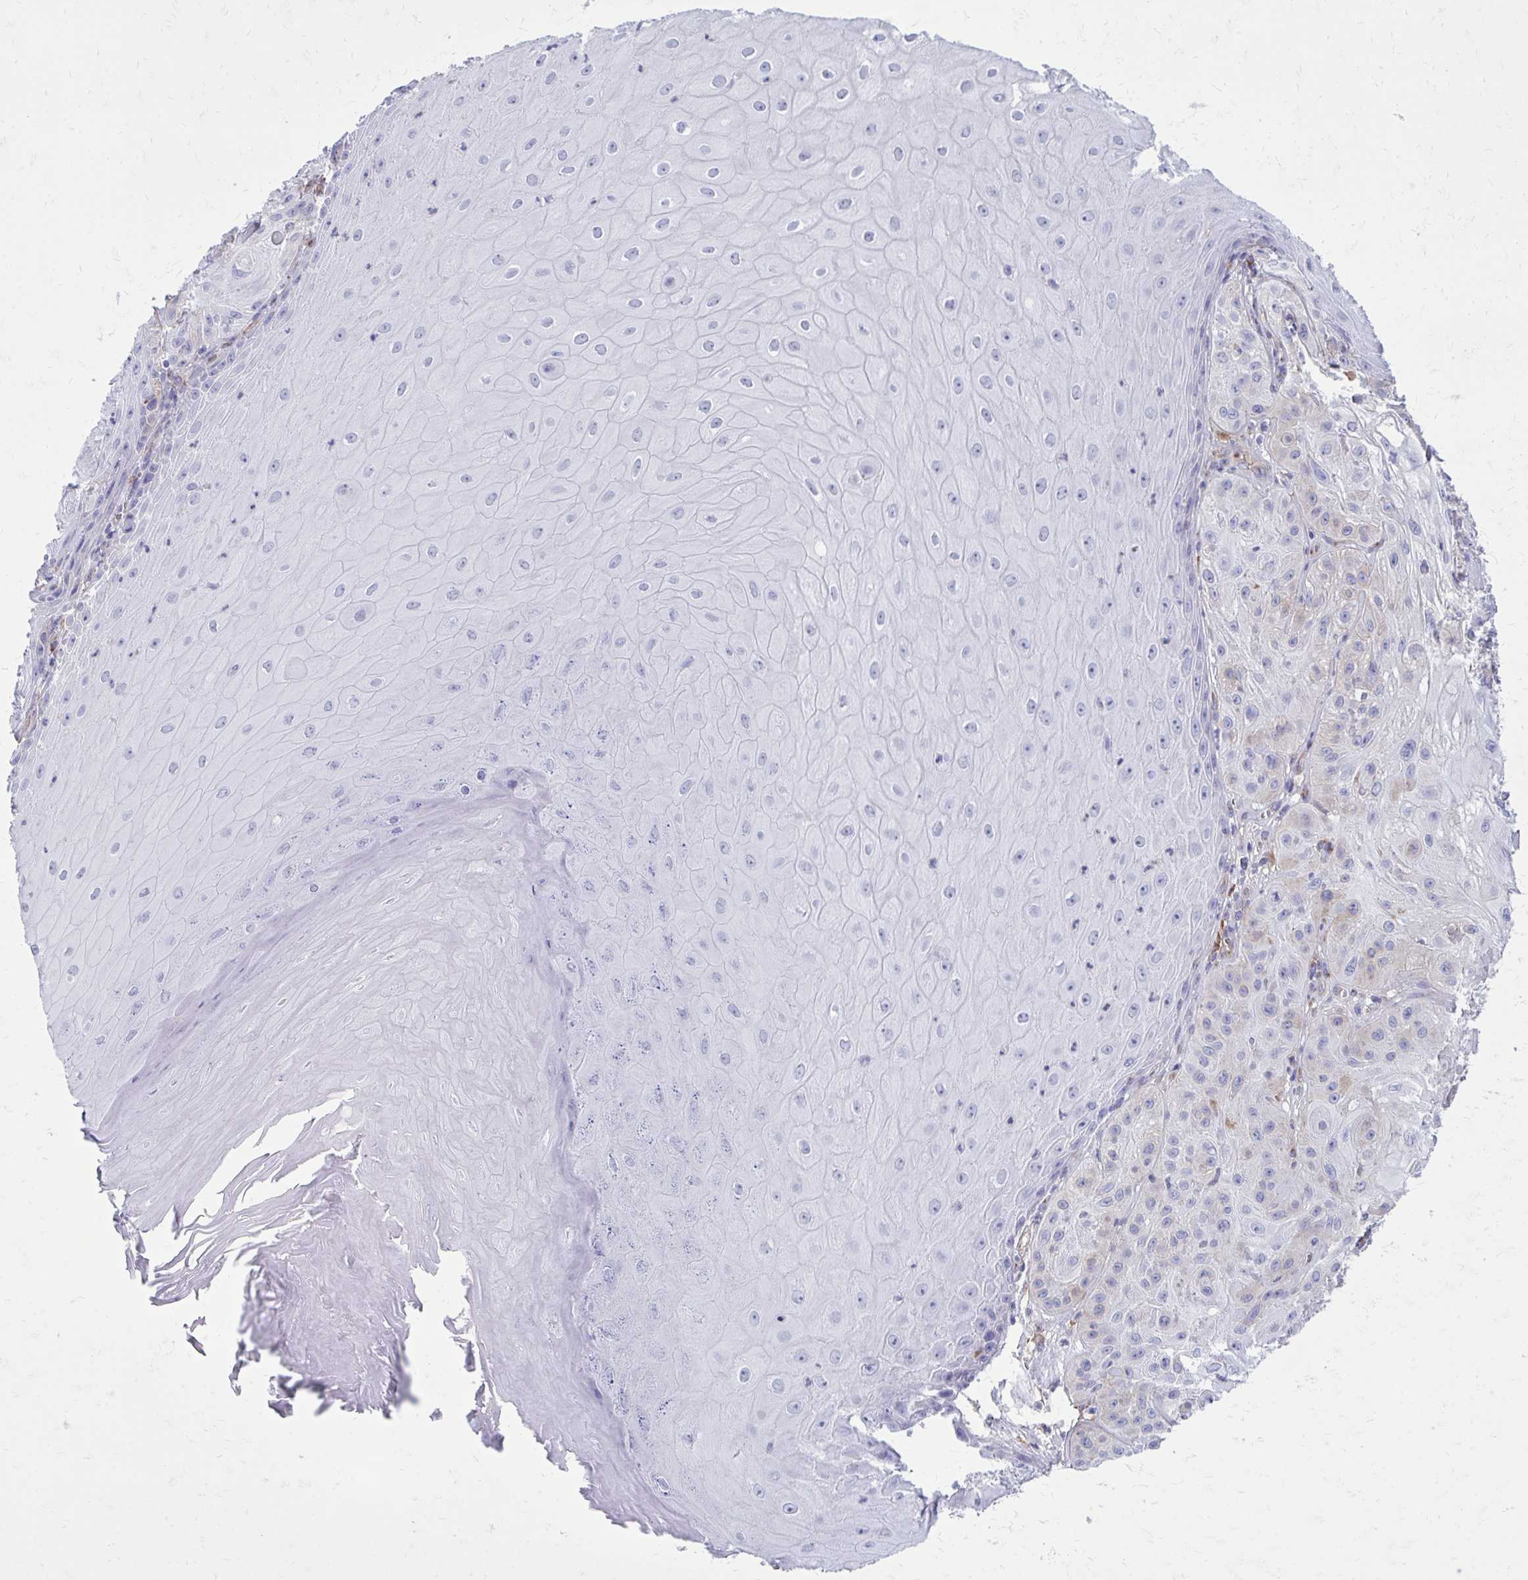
{"staining": {"intensity": "negative", "quantity": "none", "location": "none"}, "tissue": "skin cancer", "cell_type": "Tumor cells", "image_type": "cancer", "snomed": [{"axis": "morphology", "description": "Squamous cell carcinoma, NOS"}, {"axis": "topography", "description": "Skin"}], "caption": "Skin squamous cell carcinoma stained for a protein using immunohistochemistry (IHC) reveals no expression tumor cells.", "gene": "CLTA", "patient": {"sex": "male", "age": 85}}